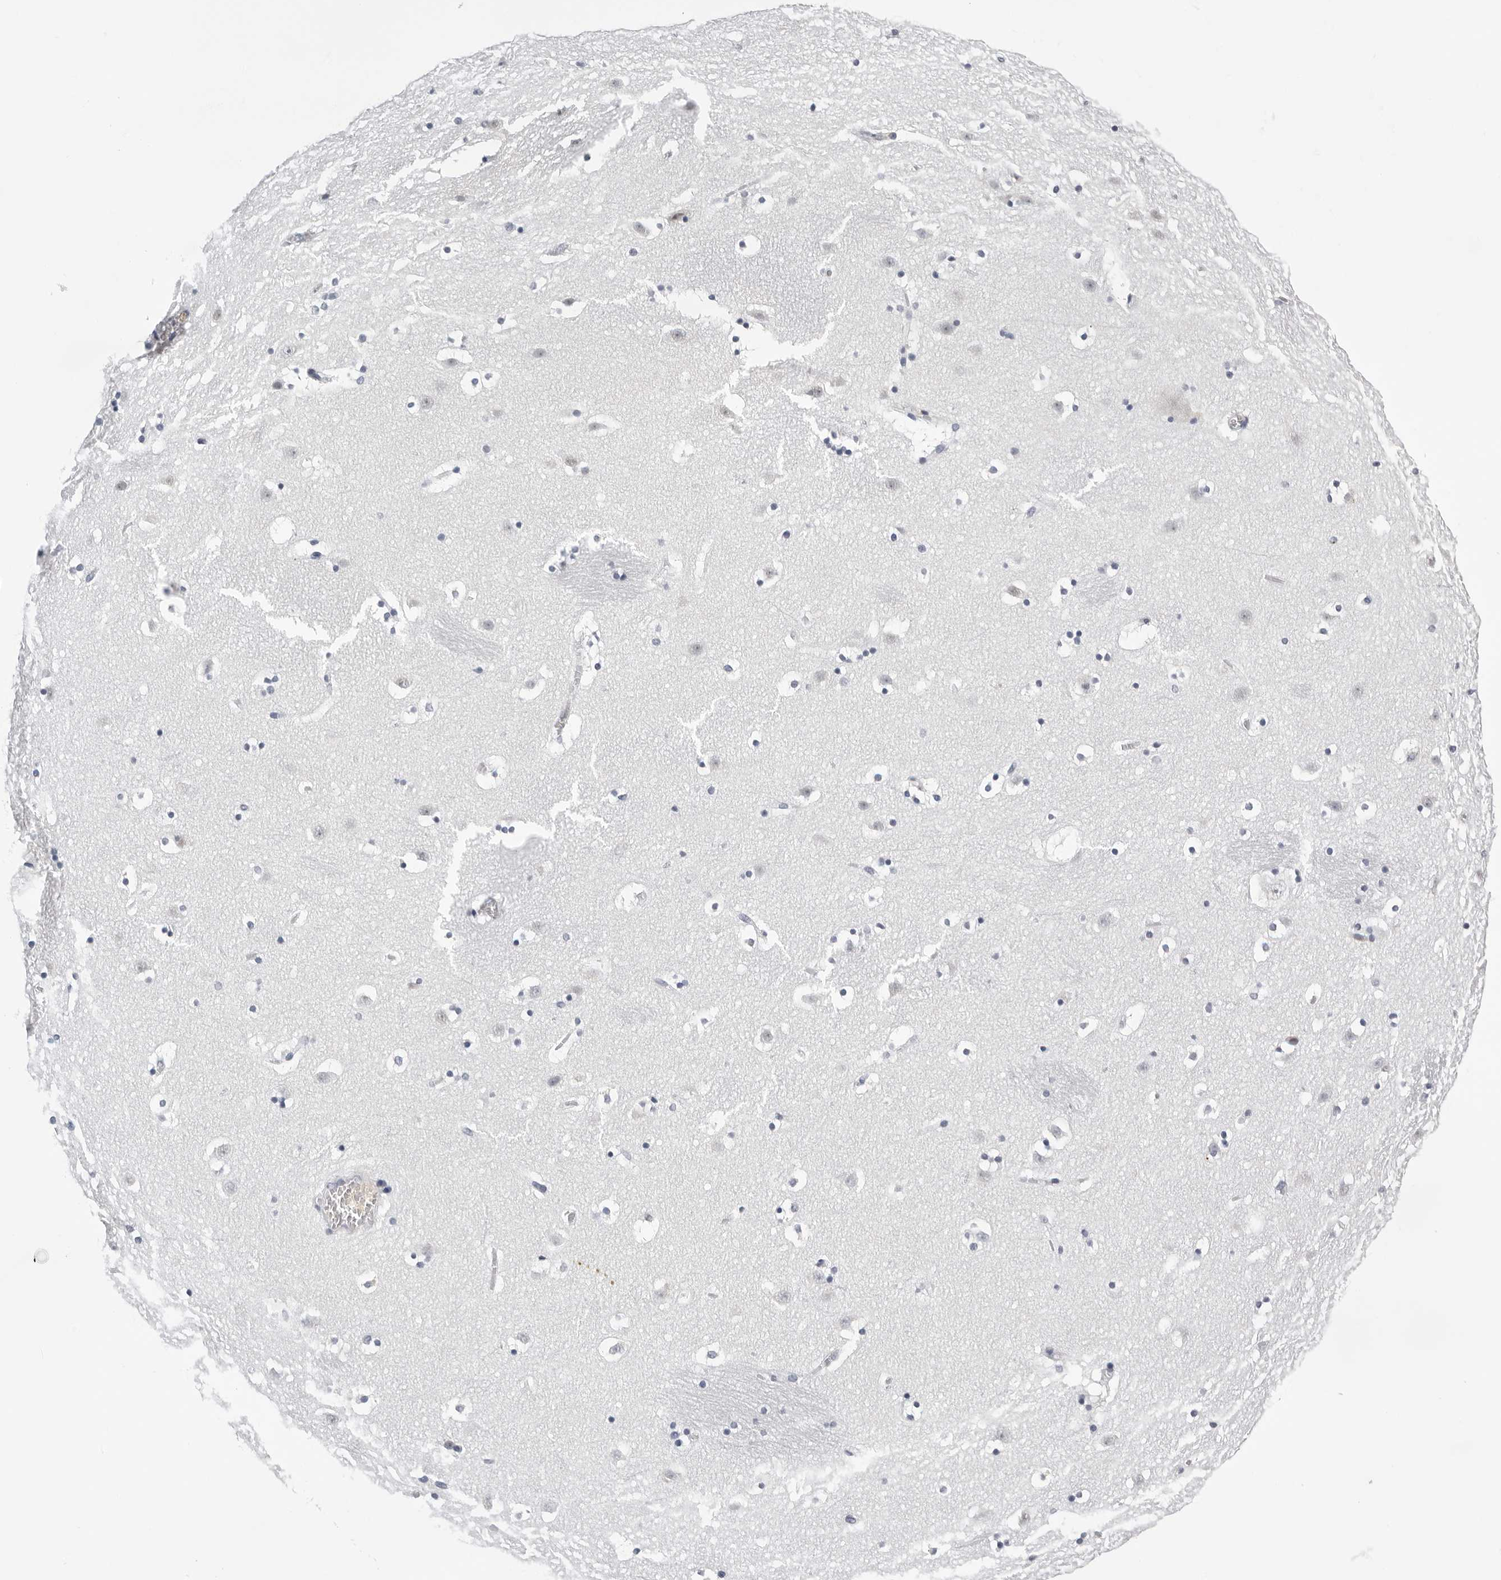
{"staining": {"intensity": "negative", "quantity": "none", "location": "none"}, "tissue": "caudate", "cell_type": "Glial cells", "image_type": "normal", "snomed": [{"axis": "morphology", "description": "Normal tissue, NOS"}, {"axis": "topography", "description": "Lateral ventricle wall"}], "caption": "Photomicrograph shows no protein positivity in glial cells of benign caudate.", "gene": "ZNF502", "patient": {"sex": "male", "age": 45}}